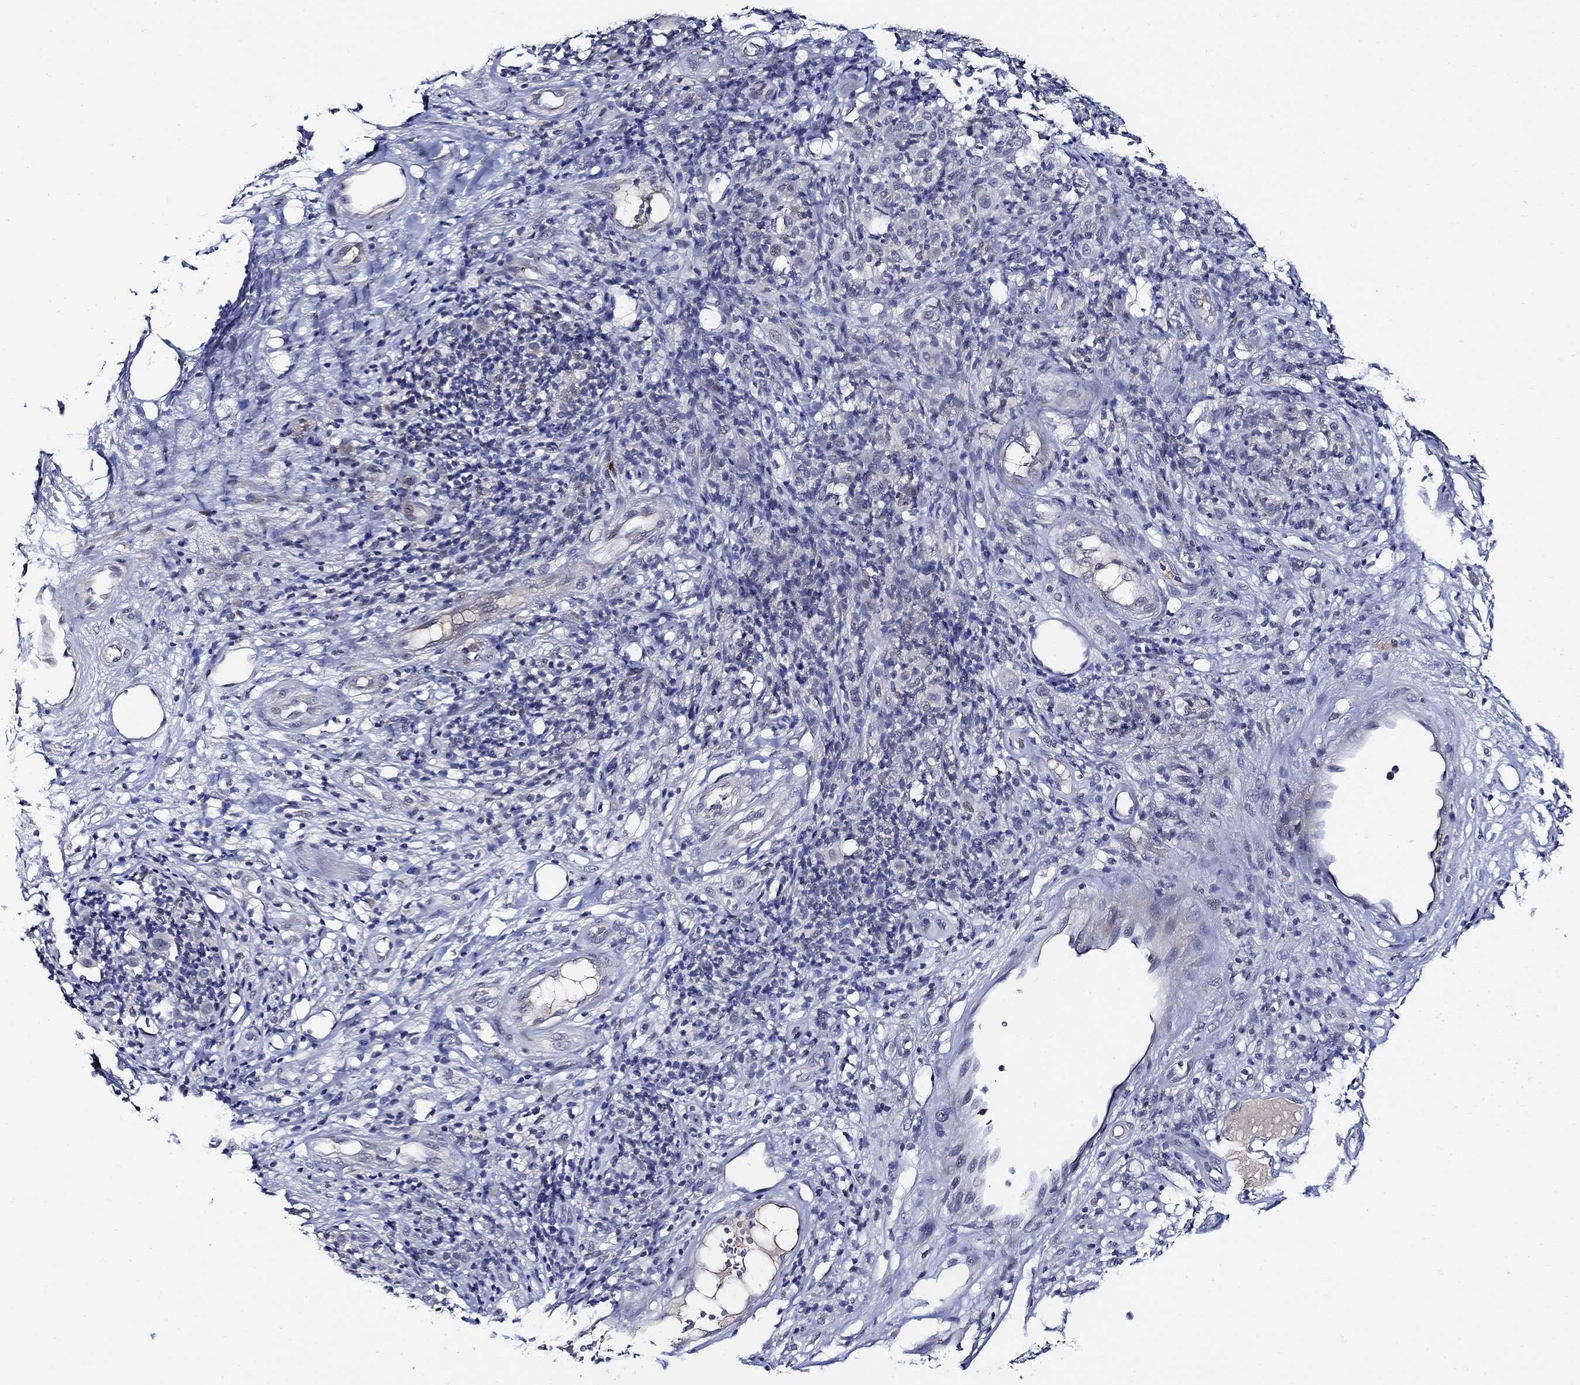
{"staining": {"intensity": "negative", "quantity": "none", "location": "none"}, "tissue": "melanoma", "cell_type": "Tumor cells", "image_type": "cancer", "snomed": [{"axis": "morphology", "description": "Malignant melanoma, NOS"}, {"axis": "topography", "description": "Skin"}], "caption": "Tumor cells are negative for protein expression in human malignant melanoma. (DAB immunohistochemistry (IHC) visualized using brightfield microscopy, high magnification).", "gene": "ALOX12", "patient": {"sex": "female", "age": 87}}